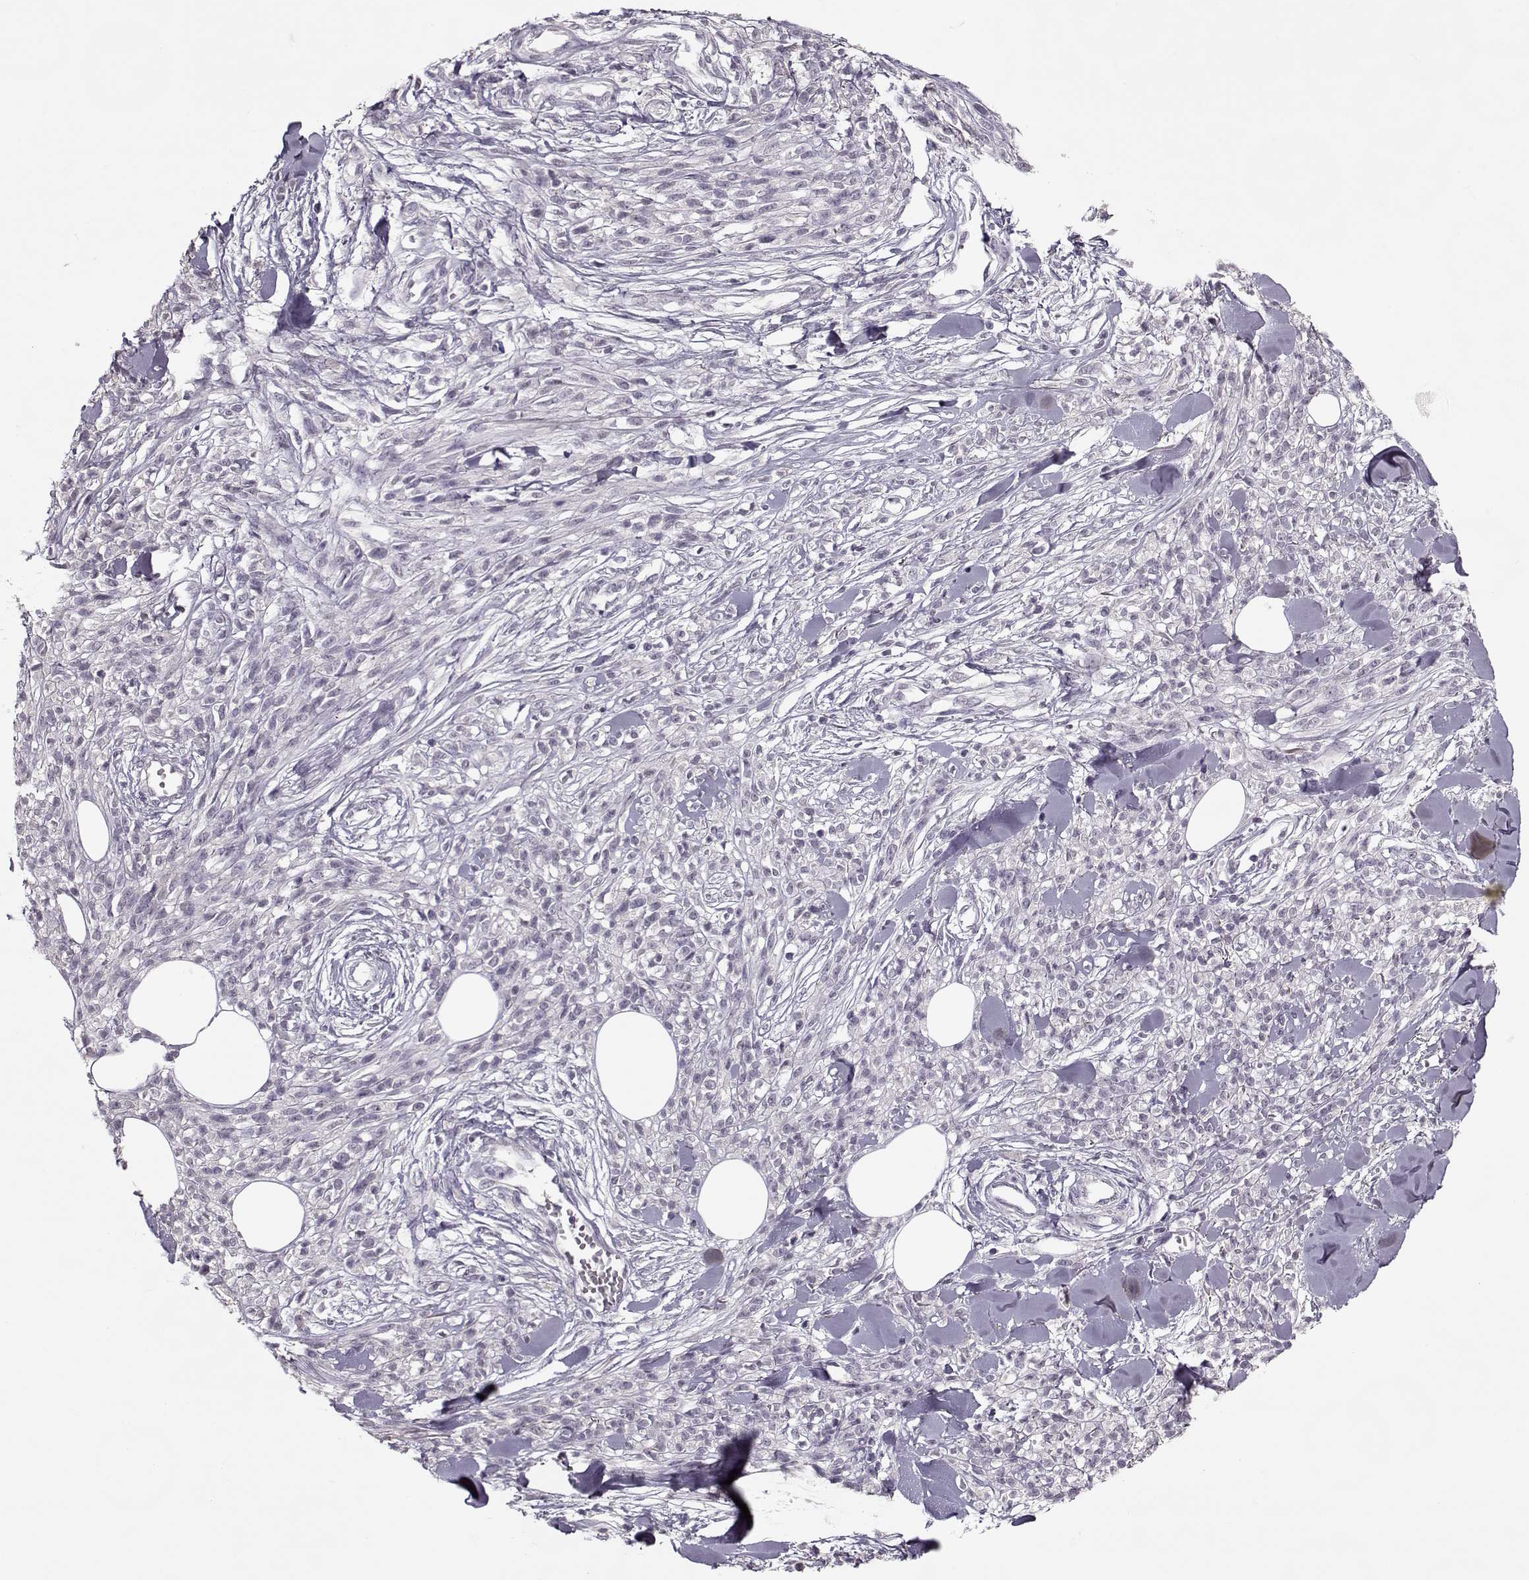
{"staining": {"intensity": "negative", "quantity": "none", "location": "none"}, "tissue": "melanoma", "cell_type": "Tumor cells", "image_type": "cancer", "snomed": [{"axis": "morphology", "description": "Malignant melanoma, NOS"}, {"axis": "topography", "description": "Skin"}, {"axis": "topography", "description": "Skin of trunk"}], "caption": "DAB (3,3'-diaminobenzidine) immunohistochemical staining of melanoma demonstrates no significant expression in tumor cells.", "gene": "KRT9", "patient": {"sex": "male", "age": 74}}